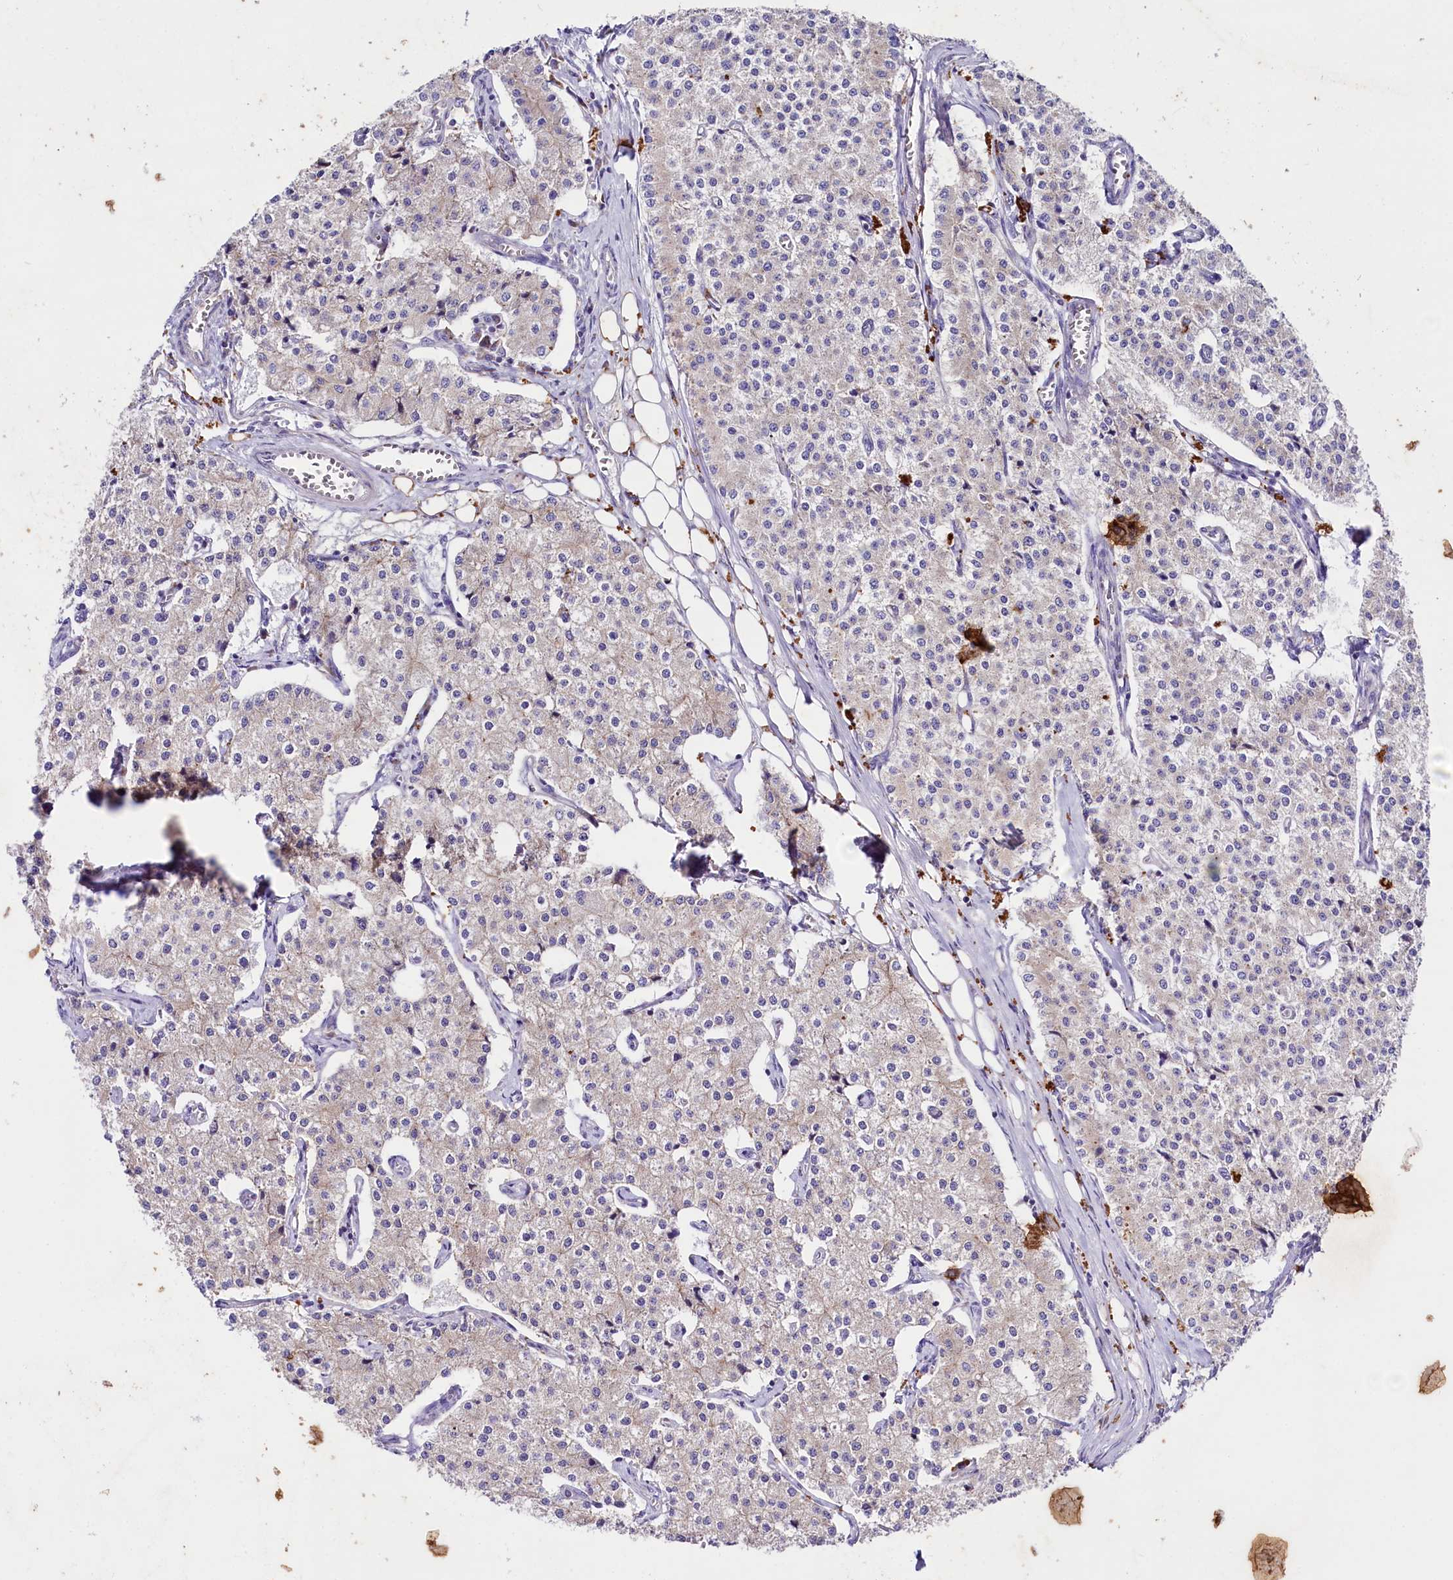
{"staining": {"intensity": "moderate", "quantity": "<25%", "location": "cytoplasmic/membranous"}, "tissue": "carcinoid", "cell_type": "Tumor cells", "image_type": "cancer", "snomed": [{"axis": "morphology", "description": "Carcinoid, malignant, NOS"}, {"axis": "topography", "description": "Colon"}], "caption": "High-magnification brightfield microscopy of carcinoid (malignant) stained with DAB (3,3'-diaminobenzidine) (brown) and counterstained with hematoxylin (blue). tumor cells exhibit moderate cytoplasmic/membranous expression is identified in about<25% of cells.", "gene": "SACM1L", "patient": {"sex": "female", "age": 52}}